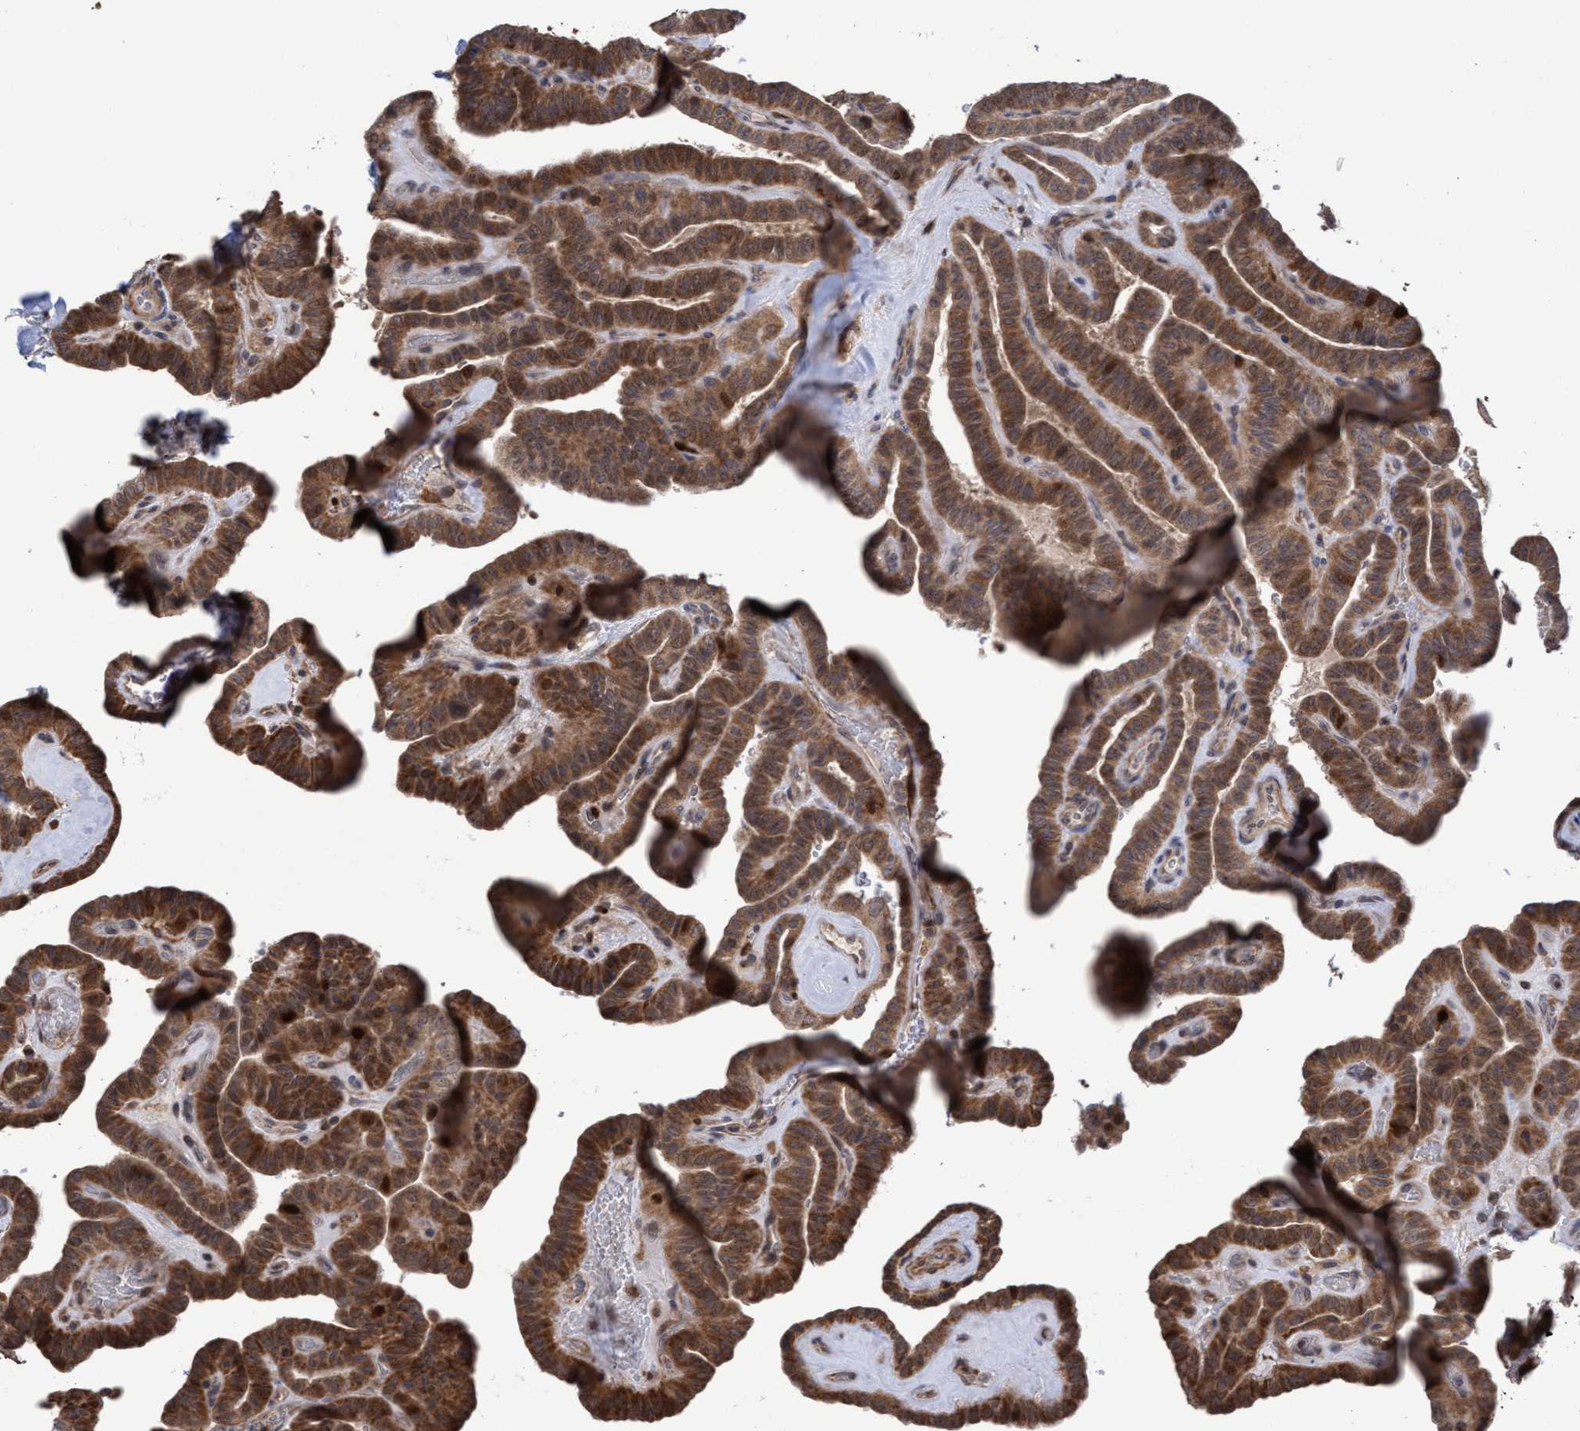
{"staining": {"intensity": "moderate", "quantity": ">75%", "location": "cytoplasmic/membranous,nuclear"}, "tissue": "thyroid cancer", "cell_type": "Tumor cells", "image_type": "cancer", "snomed": [{"axis": "morphology", "description": "Papillary adenocarcinoma, NOS"}, {"axis": "topography", "description": "Thyroid gland"}], "caption": "Protein expression analysis of human thyroid cancer reveals moderate cytoplasmic/membranous and nuclear expression in about >75% of tumor cells. The staining is performed using DAB (3,3'-diaminobenzidine) brown chromogen to label protein expression. The nuclei are counter-stained blue using hematoxylin.", "gene": "SLBP", "patient": {"sex": "male", "age": 77}}